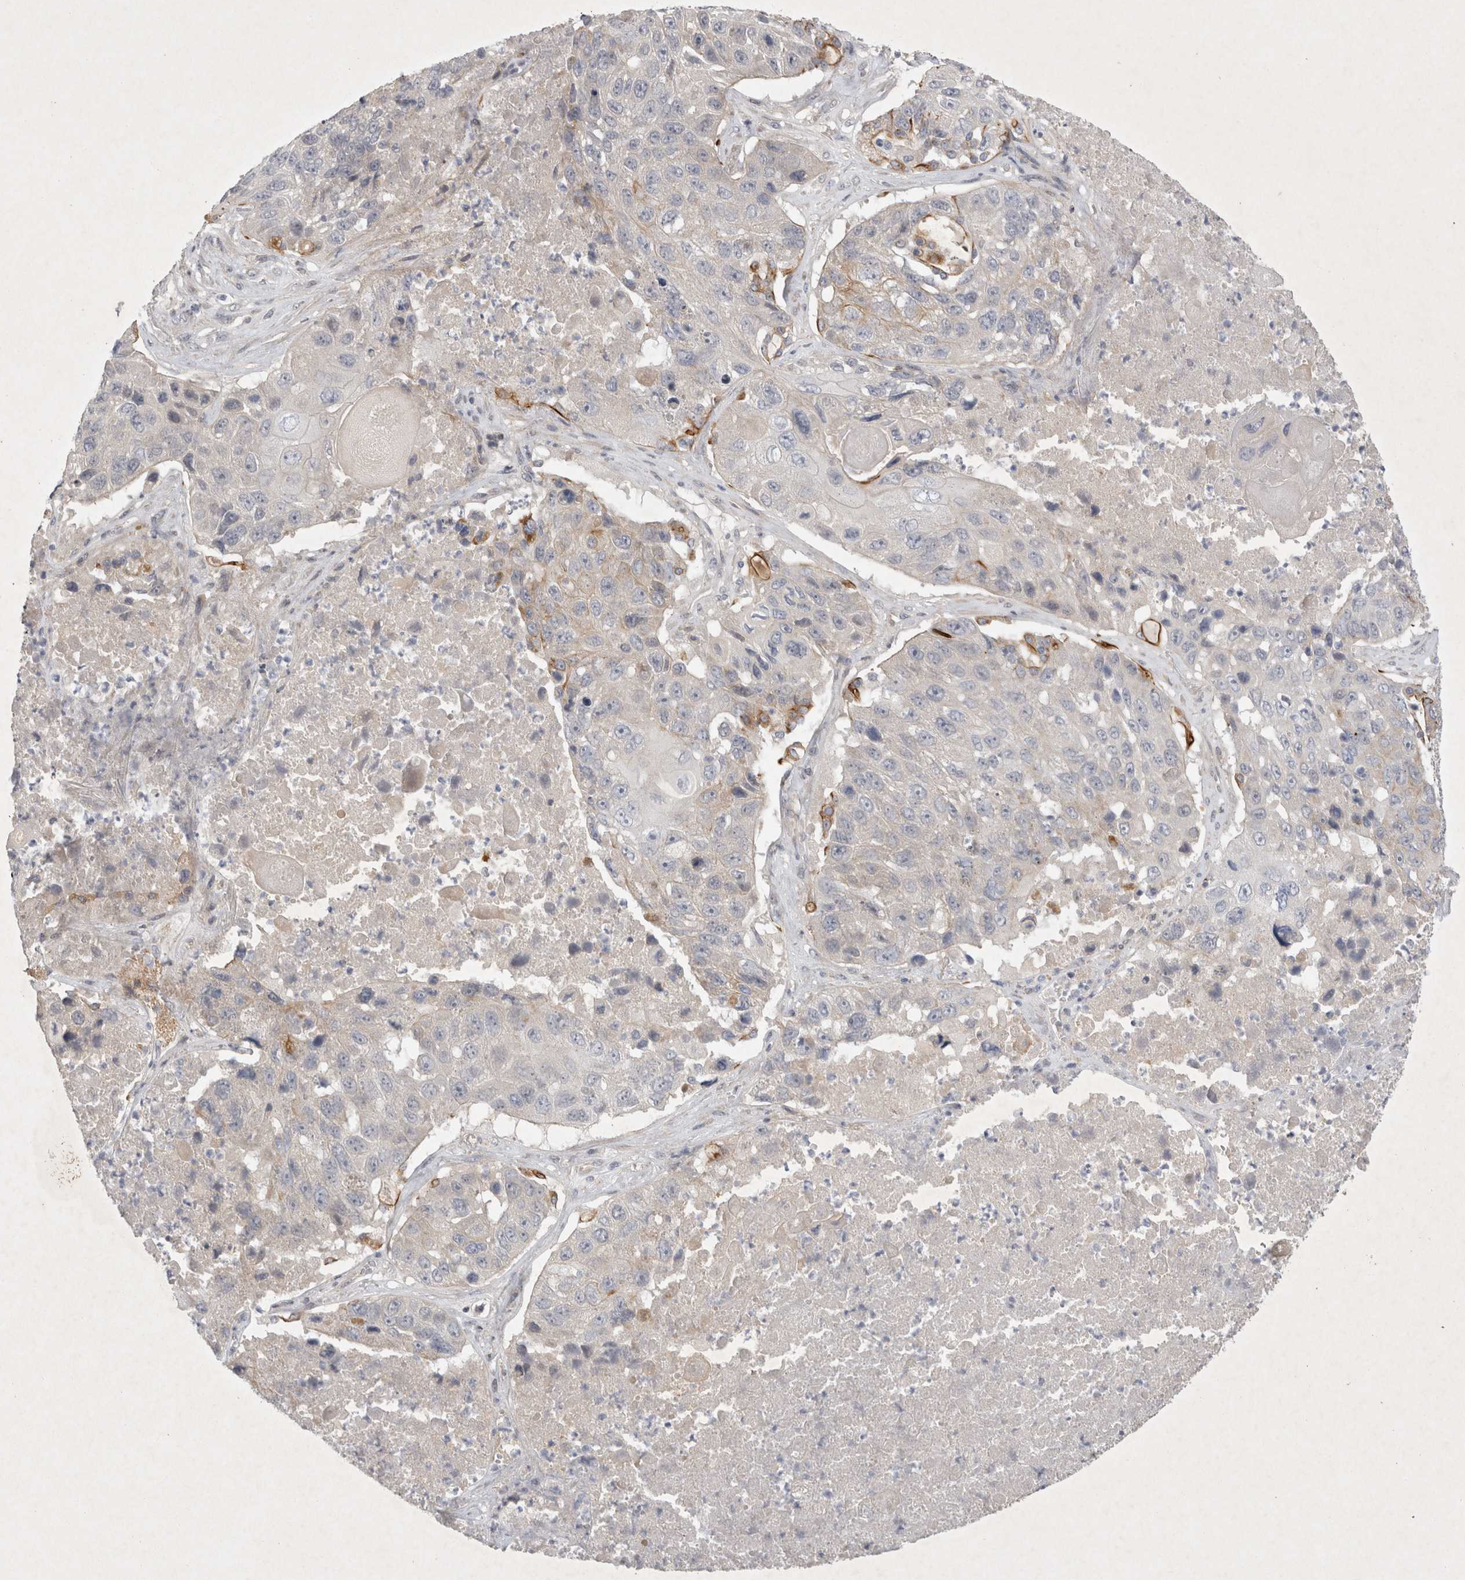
{"staining": {"intensity": "moderate", "quantity": "<25%", "location": "cytoplasmic/membranous"}, "tissue": "lung cancer", "cell_type": "Tumor cells", "image_type": "cancer", "snomed": [{"axis": "morphology", "description": "Squamous cell carcinoma, NOS"}, {"axis": "topography", "description": "Lung"}], "caption": "A high-resolution histopathology image shows immunohistochemistry (IHC) staining of lung squamous cell carcinoma, which exhibits moderate cytoplasmic/membranous expression in about <25% of tumor cells.", "gene": "BZW2", "patient": {"sex": "male", "age": 61}}